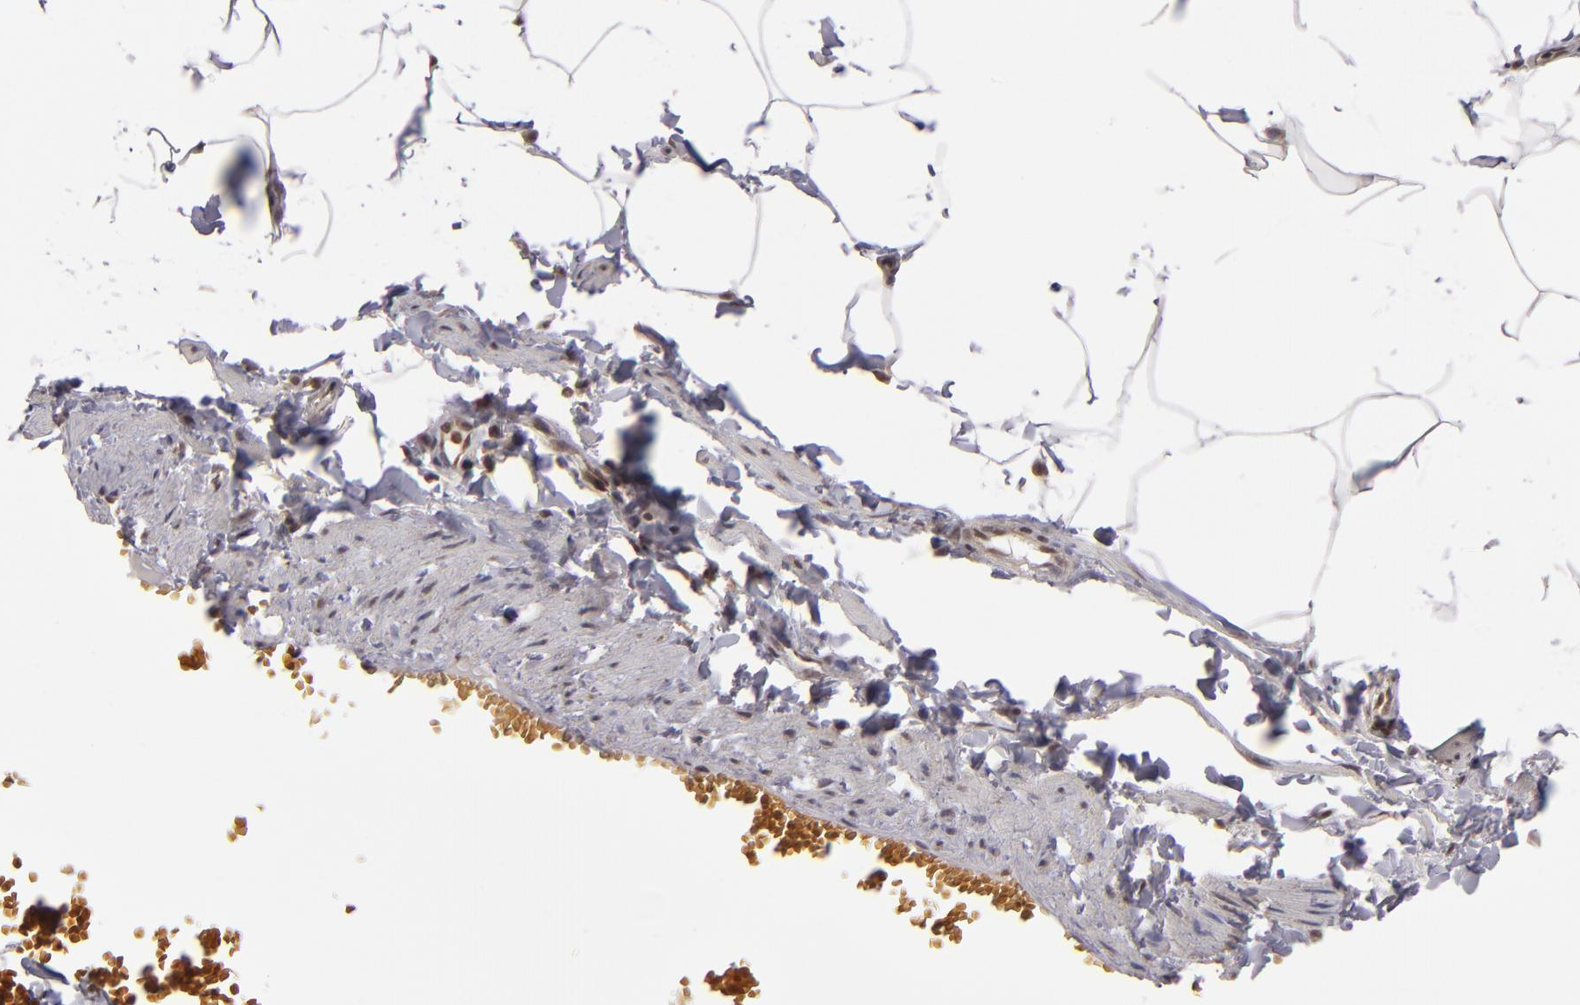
{"staining": {"intensity": "moderate", "quantity": "<25%", "location": "cytoplasmic/membranous"}, "tissue": "adipose tissue", "cell_type": "Adipocytes", "image_type": "normal", "snomed": [{"axis": "morphology", "description": "Normal tissue, NOS"}, {"axis": "topography", "description": "Vascular tissue"}], "caption": "A brown stain labels moderate cytoplasmic/membranous staining of a protein in adipocytes of unremarkable adipose tissue.", "gene": "MAPK3", "patient": {"sex": "male", "age": 41}}